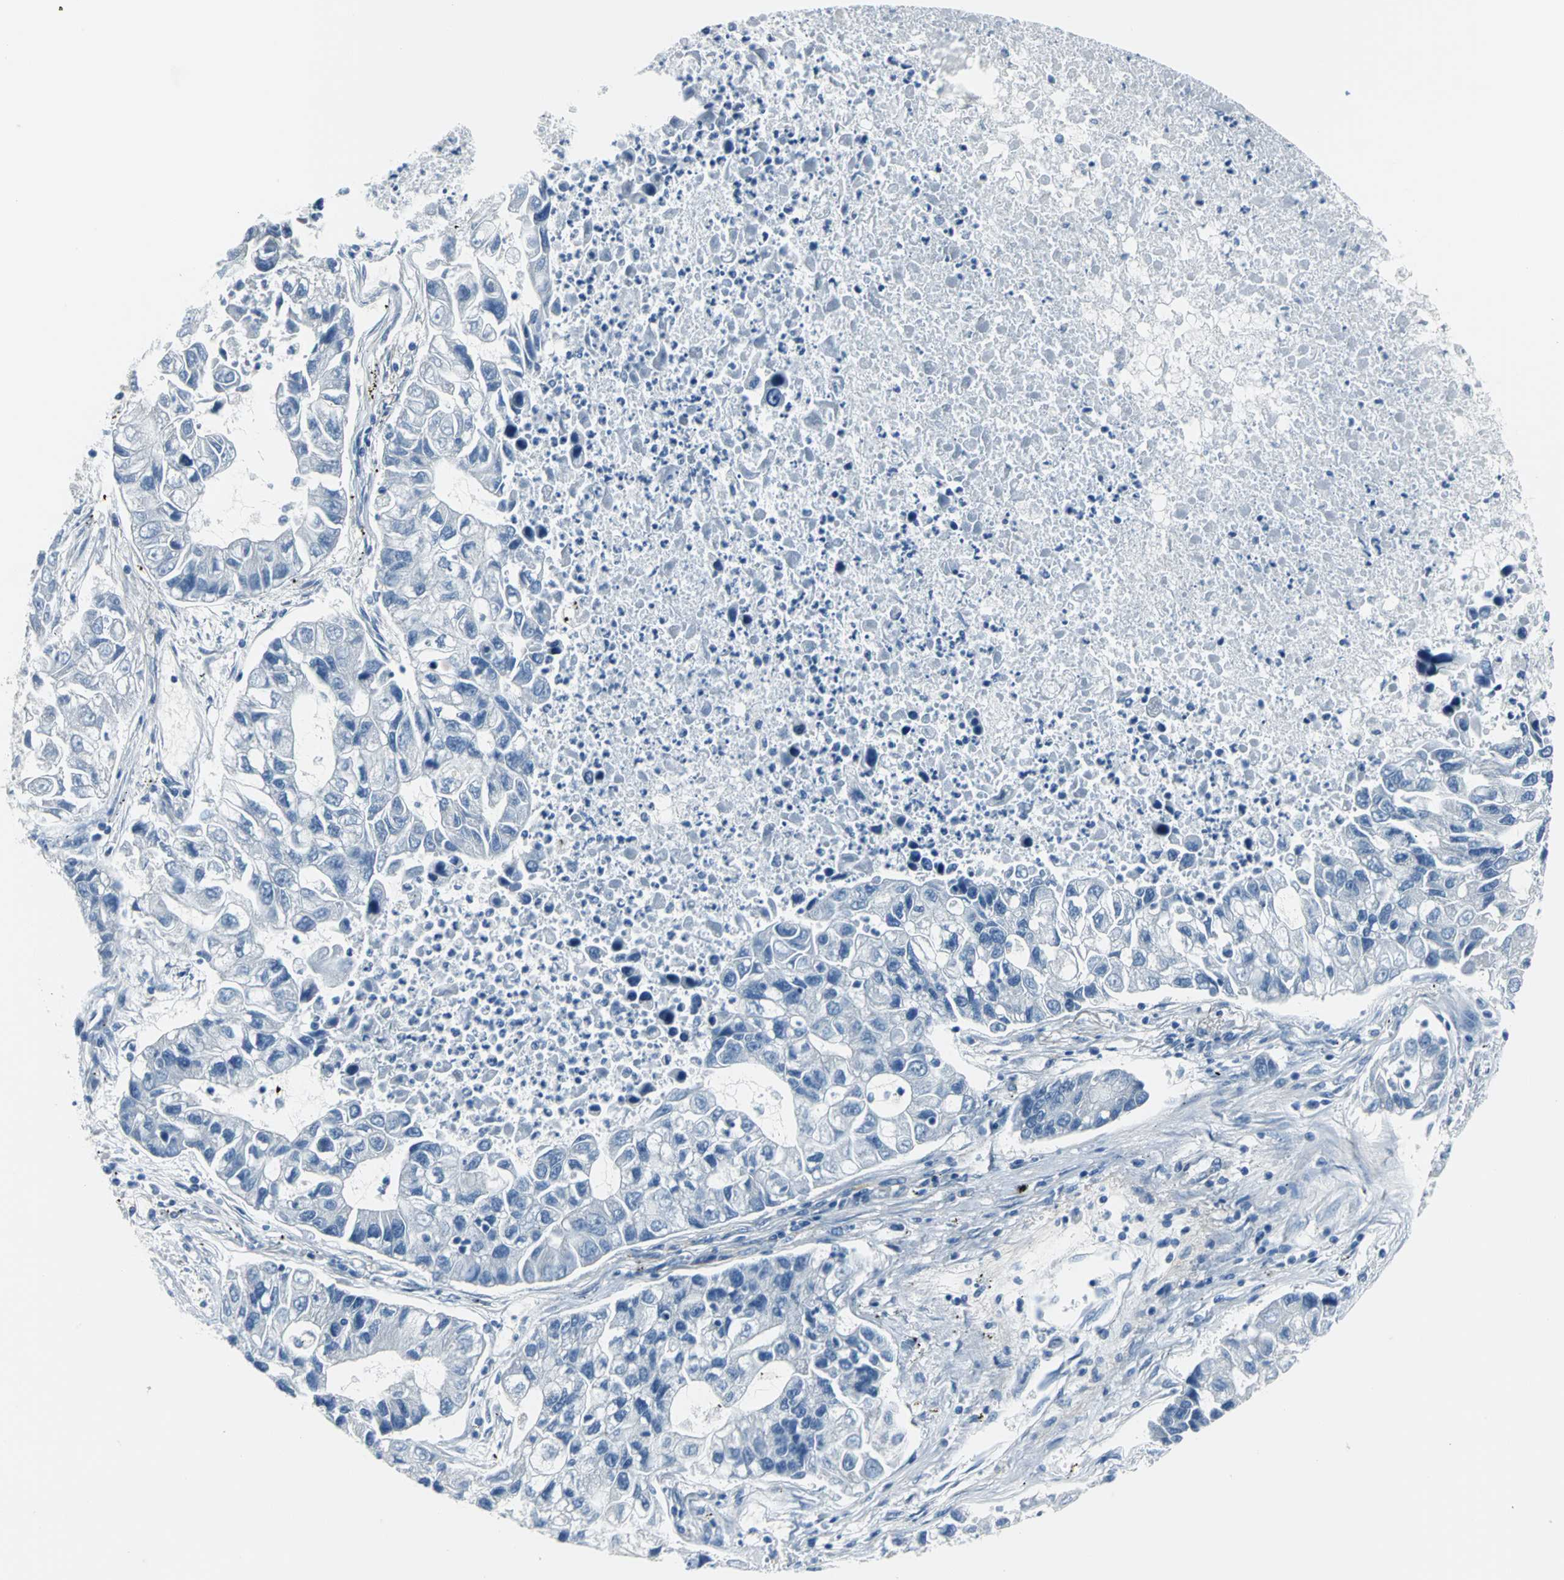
{"staining": {"intensity": "negative", "quantity": "none", "location": "none"}, "tissue": "lung cancer", "cell_type": "Tumor cells", "image_type": "cancer", "snomed": [{"axis": "morphology", "description": "Adenocarcinoma, NOS"}, {"axis": "topography", "description": "Lung"}], "caption": "Micrograph shows no protein staining in tumor cells of lung cancer tissue. (DAB (3,3'-diaminobenzidine) immunohistochemistry (IHC) with hematoxylin counter stain).", "gene": "ZNF415", "patient": {"sex": "female", "age": 51}}